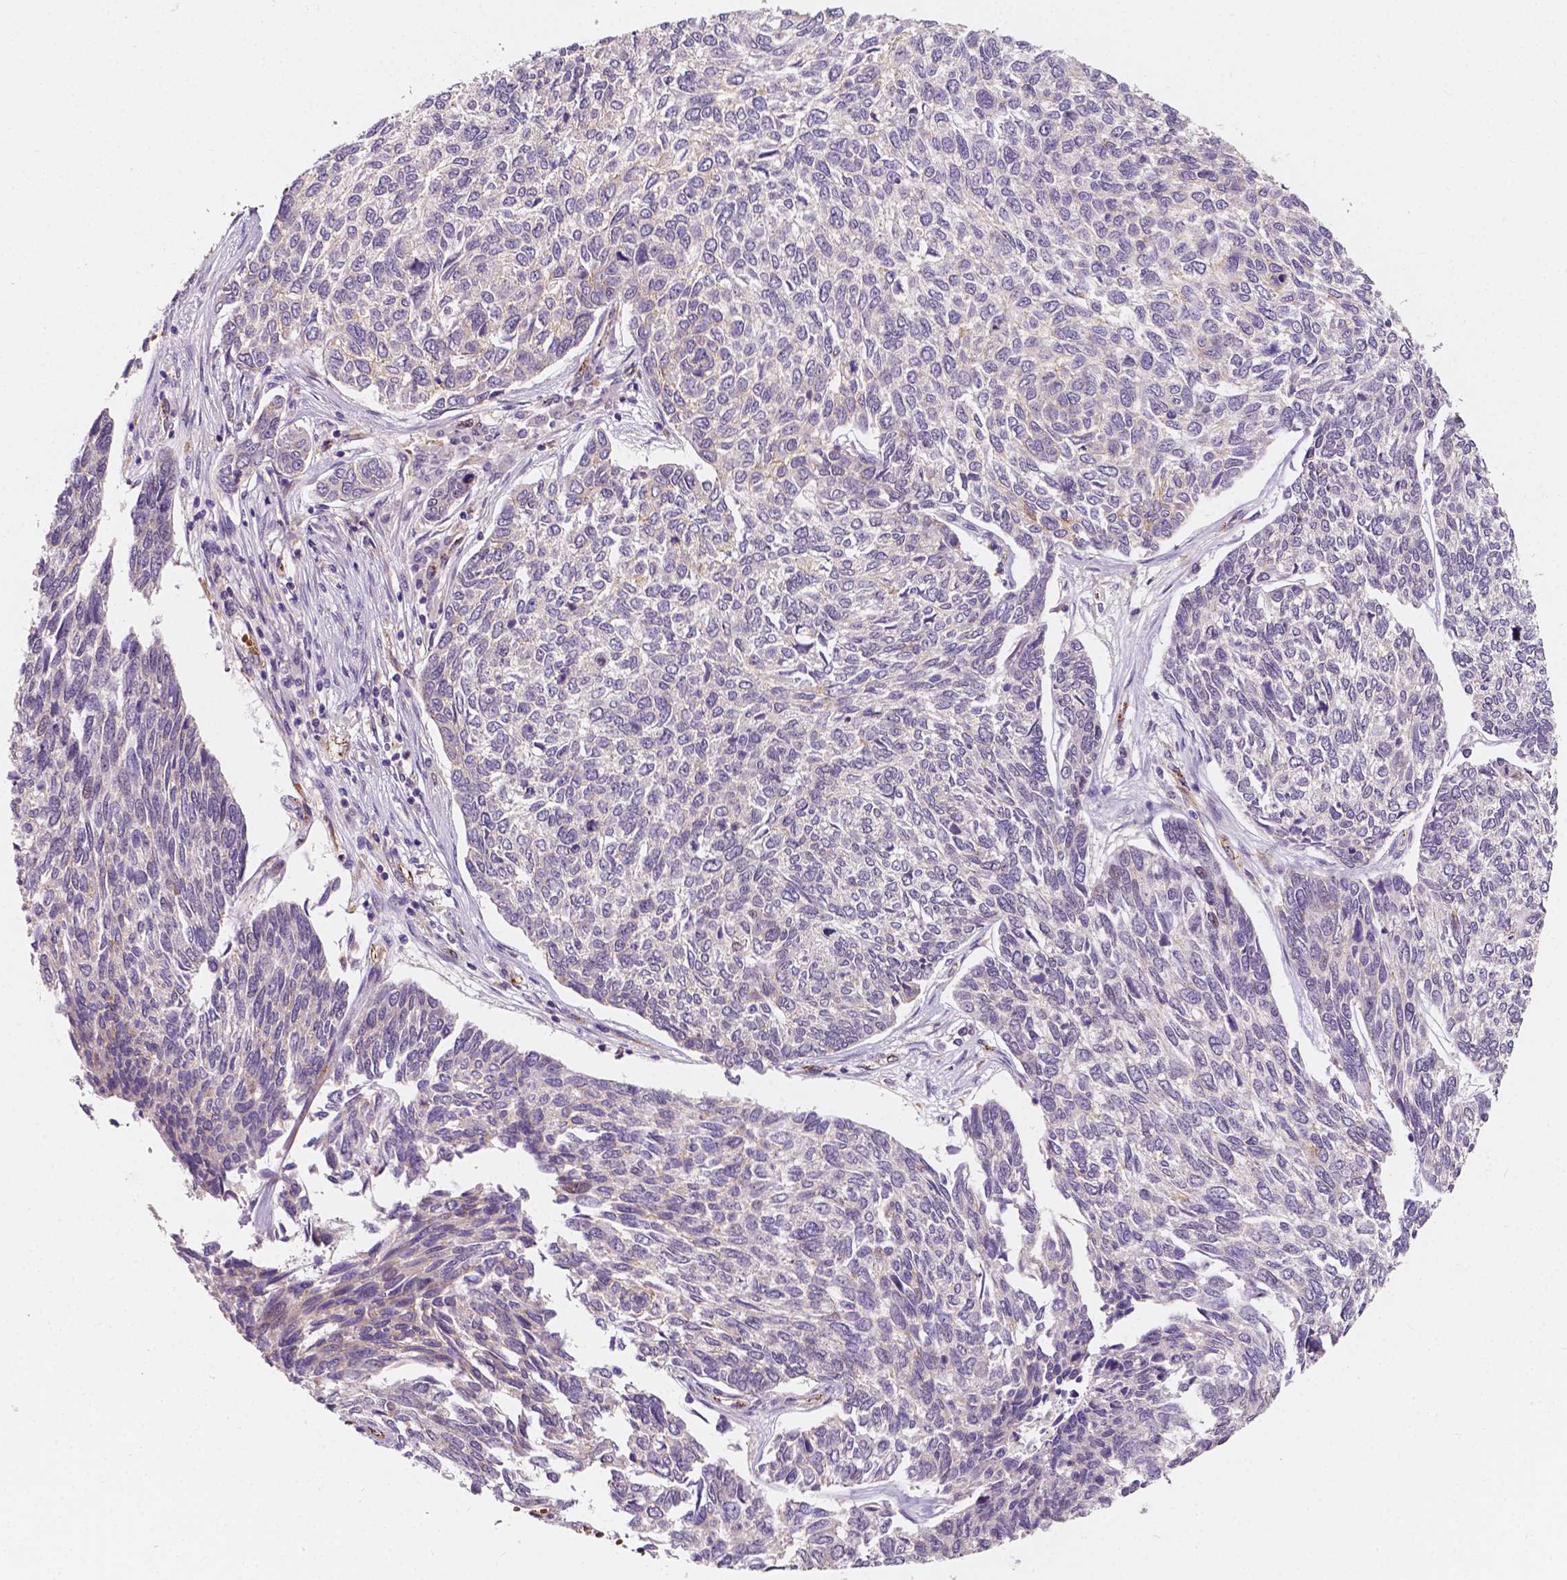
{"staining": {"intensity": "negative", "quantity": "none", "location": "none"}, "tissue": "skin cancer", "cell_type": "Tumor cells", "image_type": "cancer", "snomed": [{"axis": "morphology", "description": "Basal cell carcinoma"}, {"axis": "topography", "description": "Skin"}], "caption": "Immunohistochemical staining of human skin cancer shows no significant expression in tumor cells.", "gene": "SLC22A4", "patient": {"sex": "female", "age": 65}}